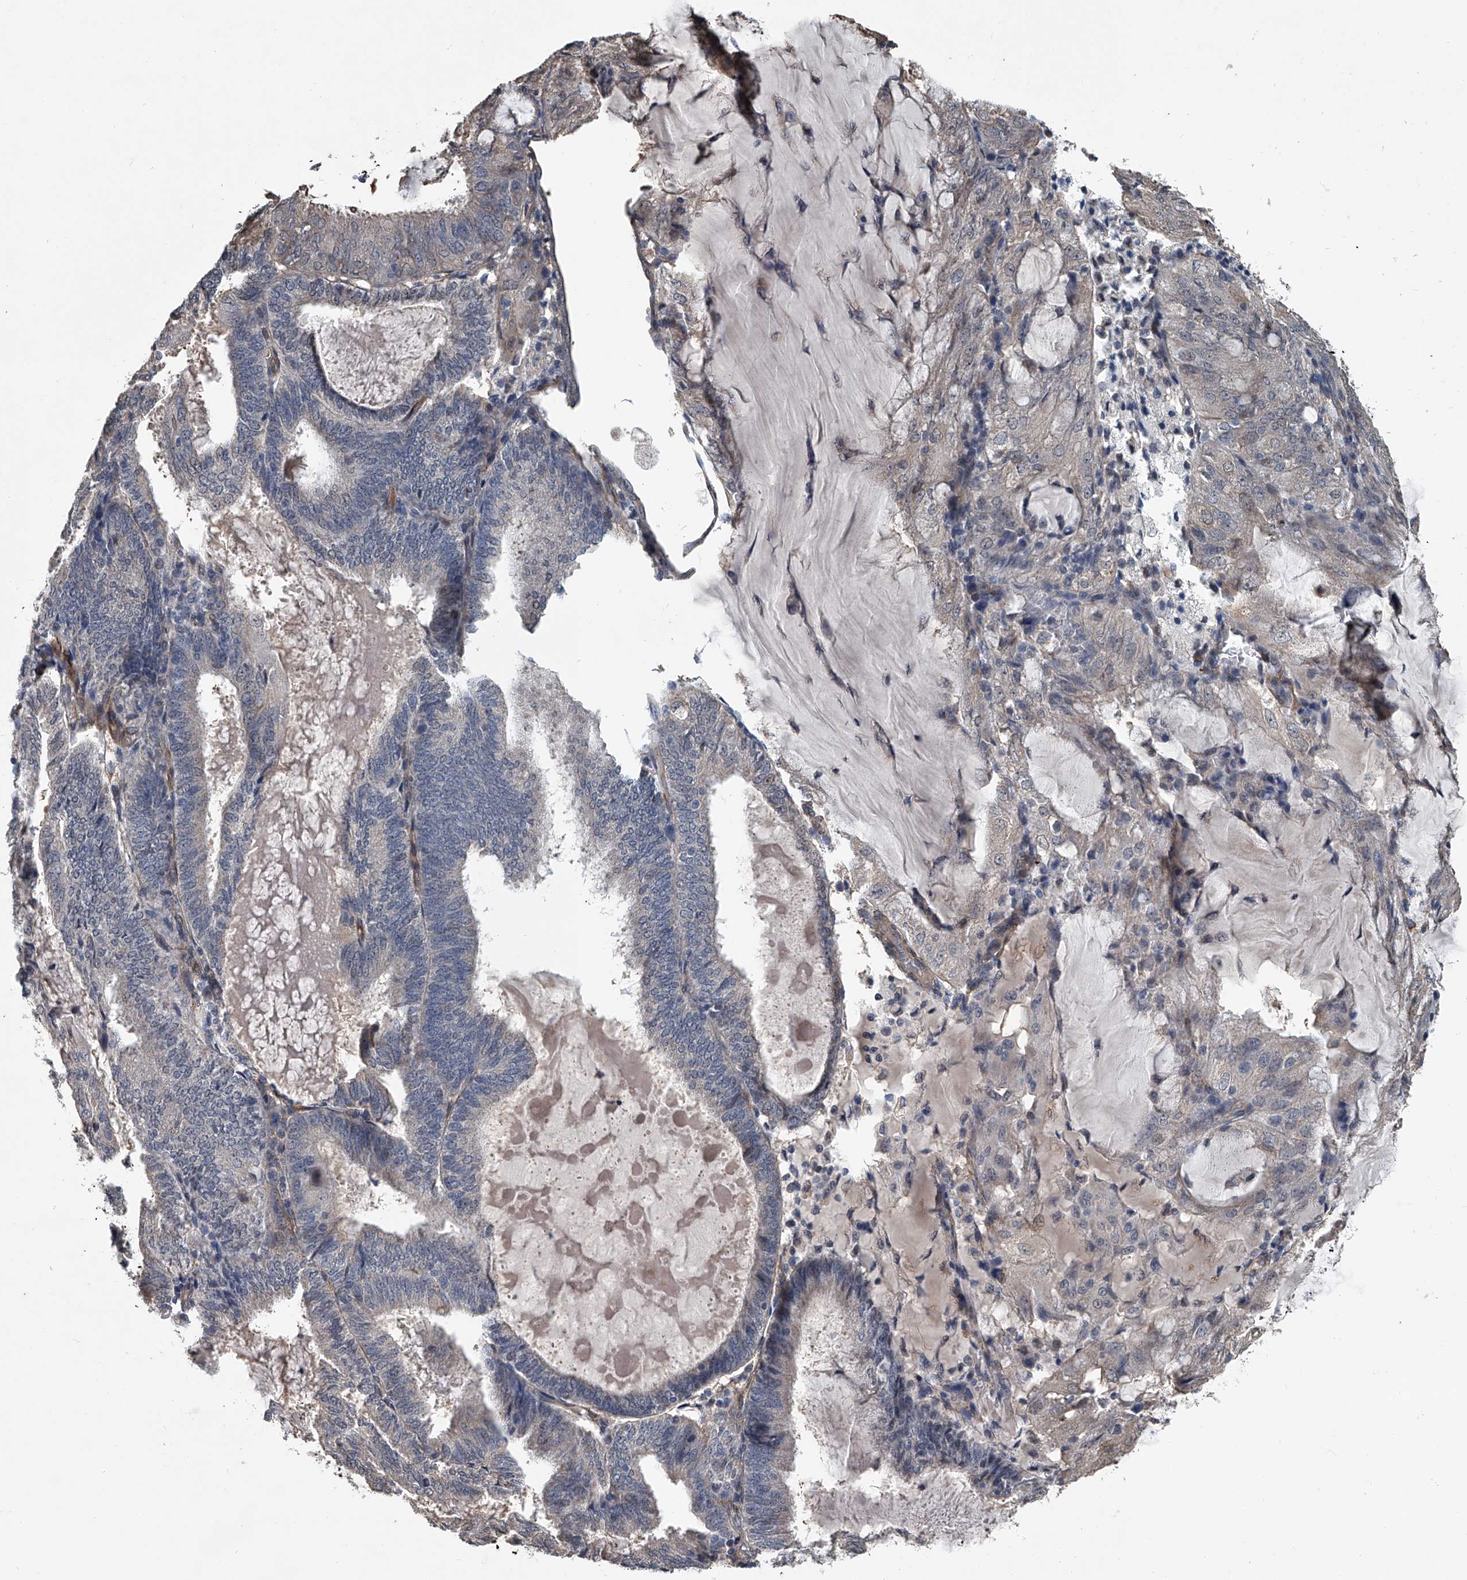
{"staining": {"intensity": "negative", "quantity": "none", "location": "none"}, "tissue": "endometrial cancer", "cell_type": "Tumor cells", "image_type": "cancer", "snomed": [{"axis": "morphology", "description": "Adenocarcinoma, NOS"}, {"axis": "topography", "description": "Endometrium"}], "caption": "Endometrial cancer (adenocarcinoma) stained for a protein using IHC reveals no positivity tumor cells.", "gene": "LDLRAD2", "patient": {"sex": "female", "age": 81}}